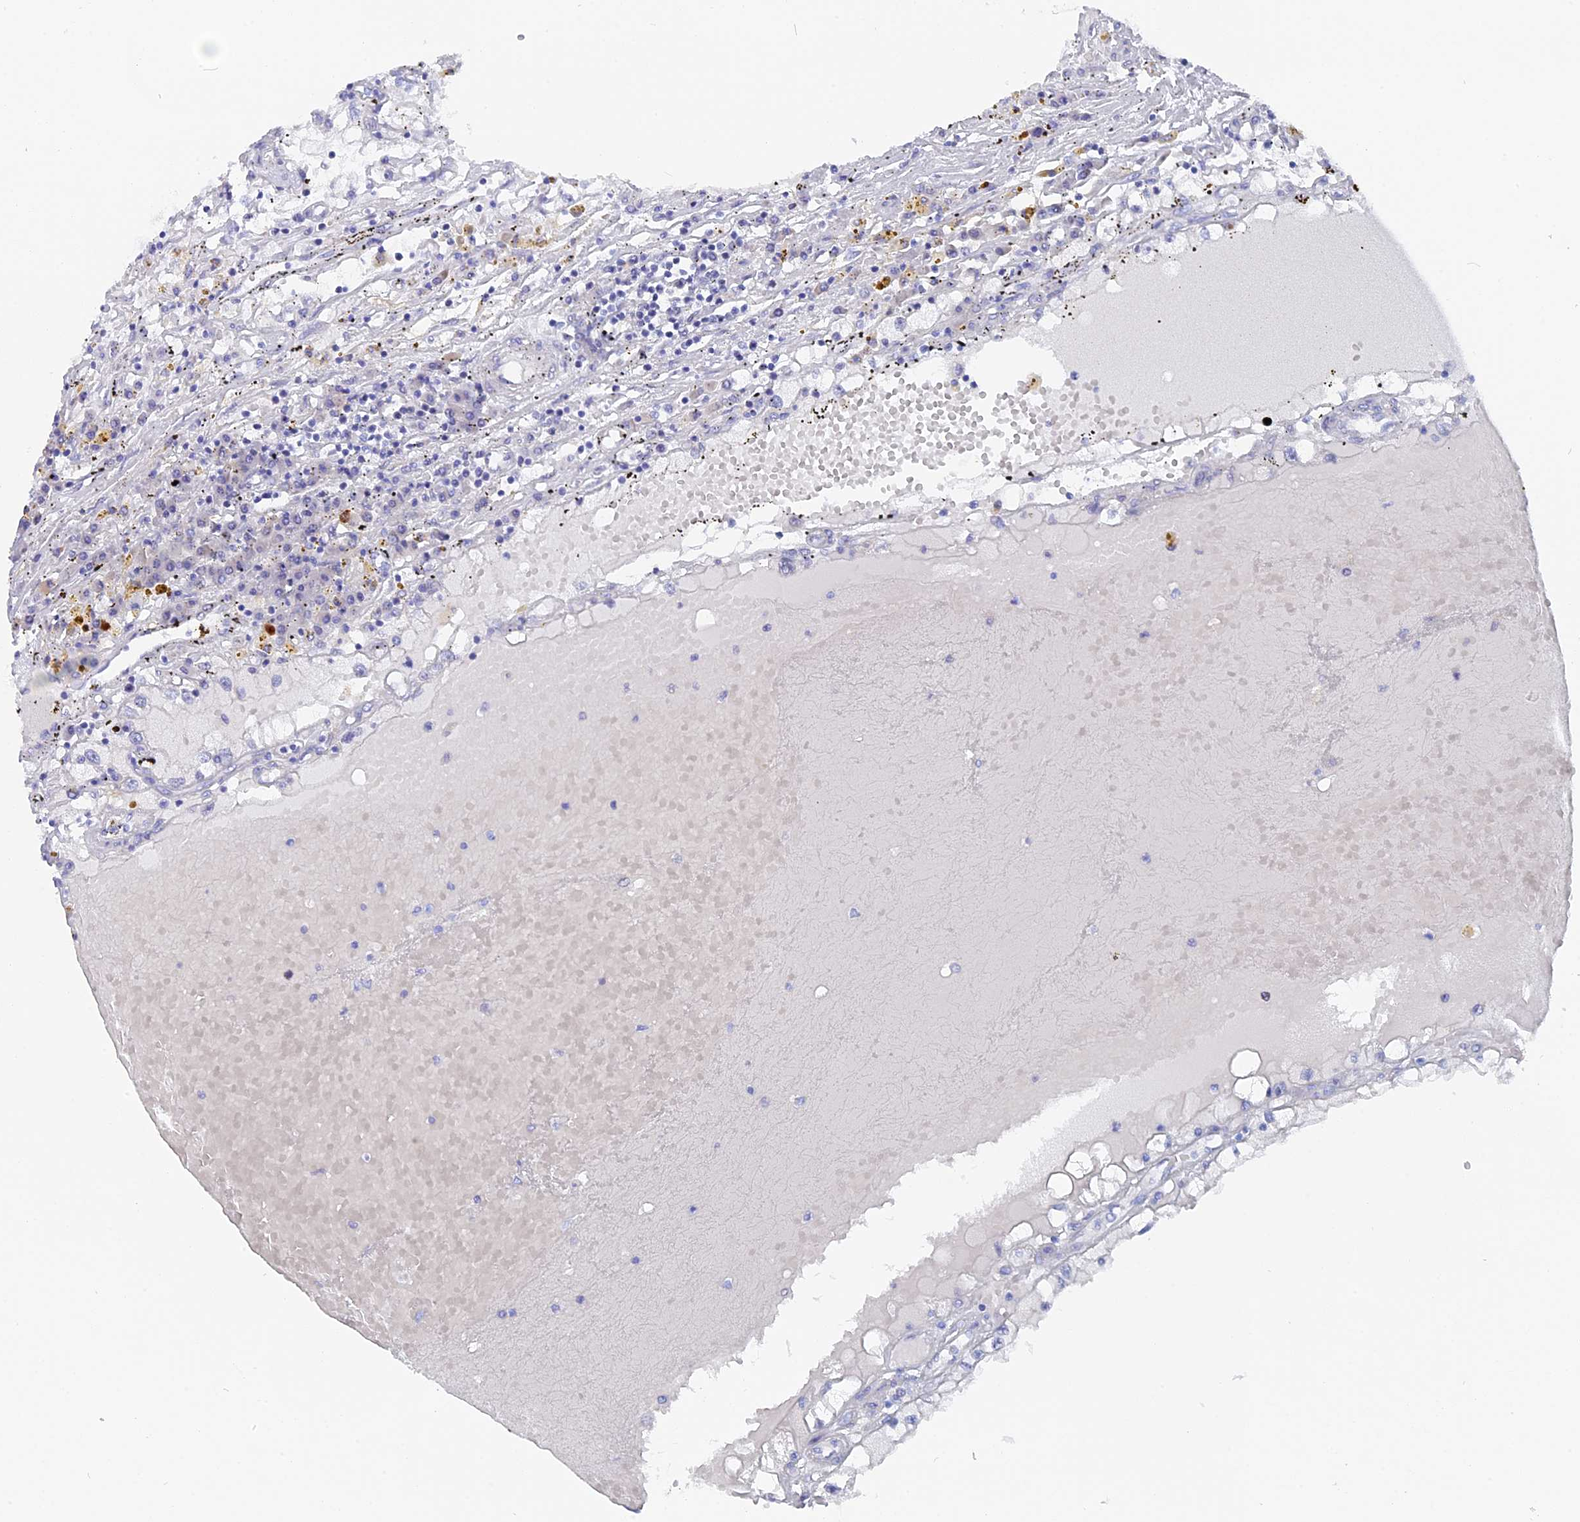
{"staining": {"intensity": "negative", "quantity": "none", "location": "none"}, "tissue": "renal cancer", "cell_type": "Tumor cells", "image_type": "cancer", "snomed": [{"axis": "morphology", "description": "Adenocarcinoma, NOS"}, {"axis": "topography", "description": "Kidney"}], "caption": "Immunohistochemistry histopathology image of neoplastic tissue: human renal cancer stained with DAB demonstrates no significant protein staining in tumor cells. (DAB IHC visualized using brightfield microscopy, high magnification).", "gene": "DACT3", "patient": {"sex": "male", "age": 56}}